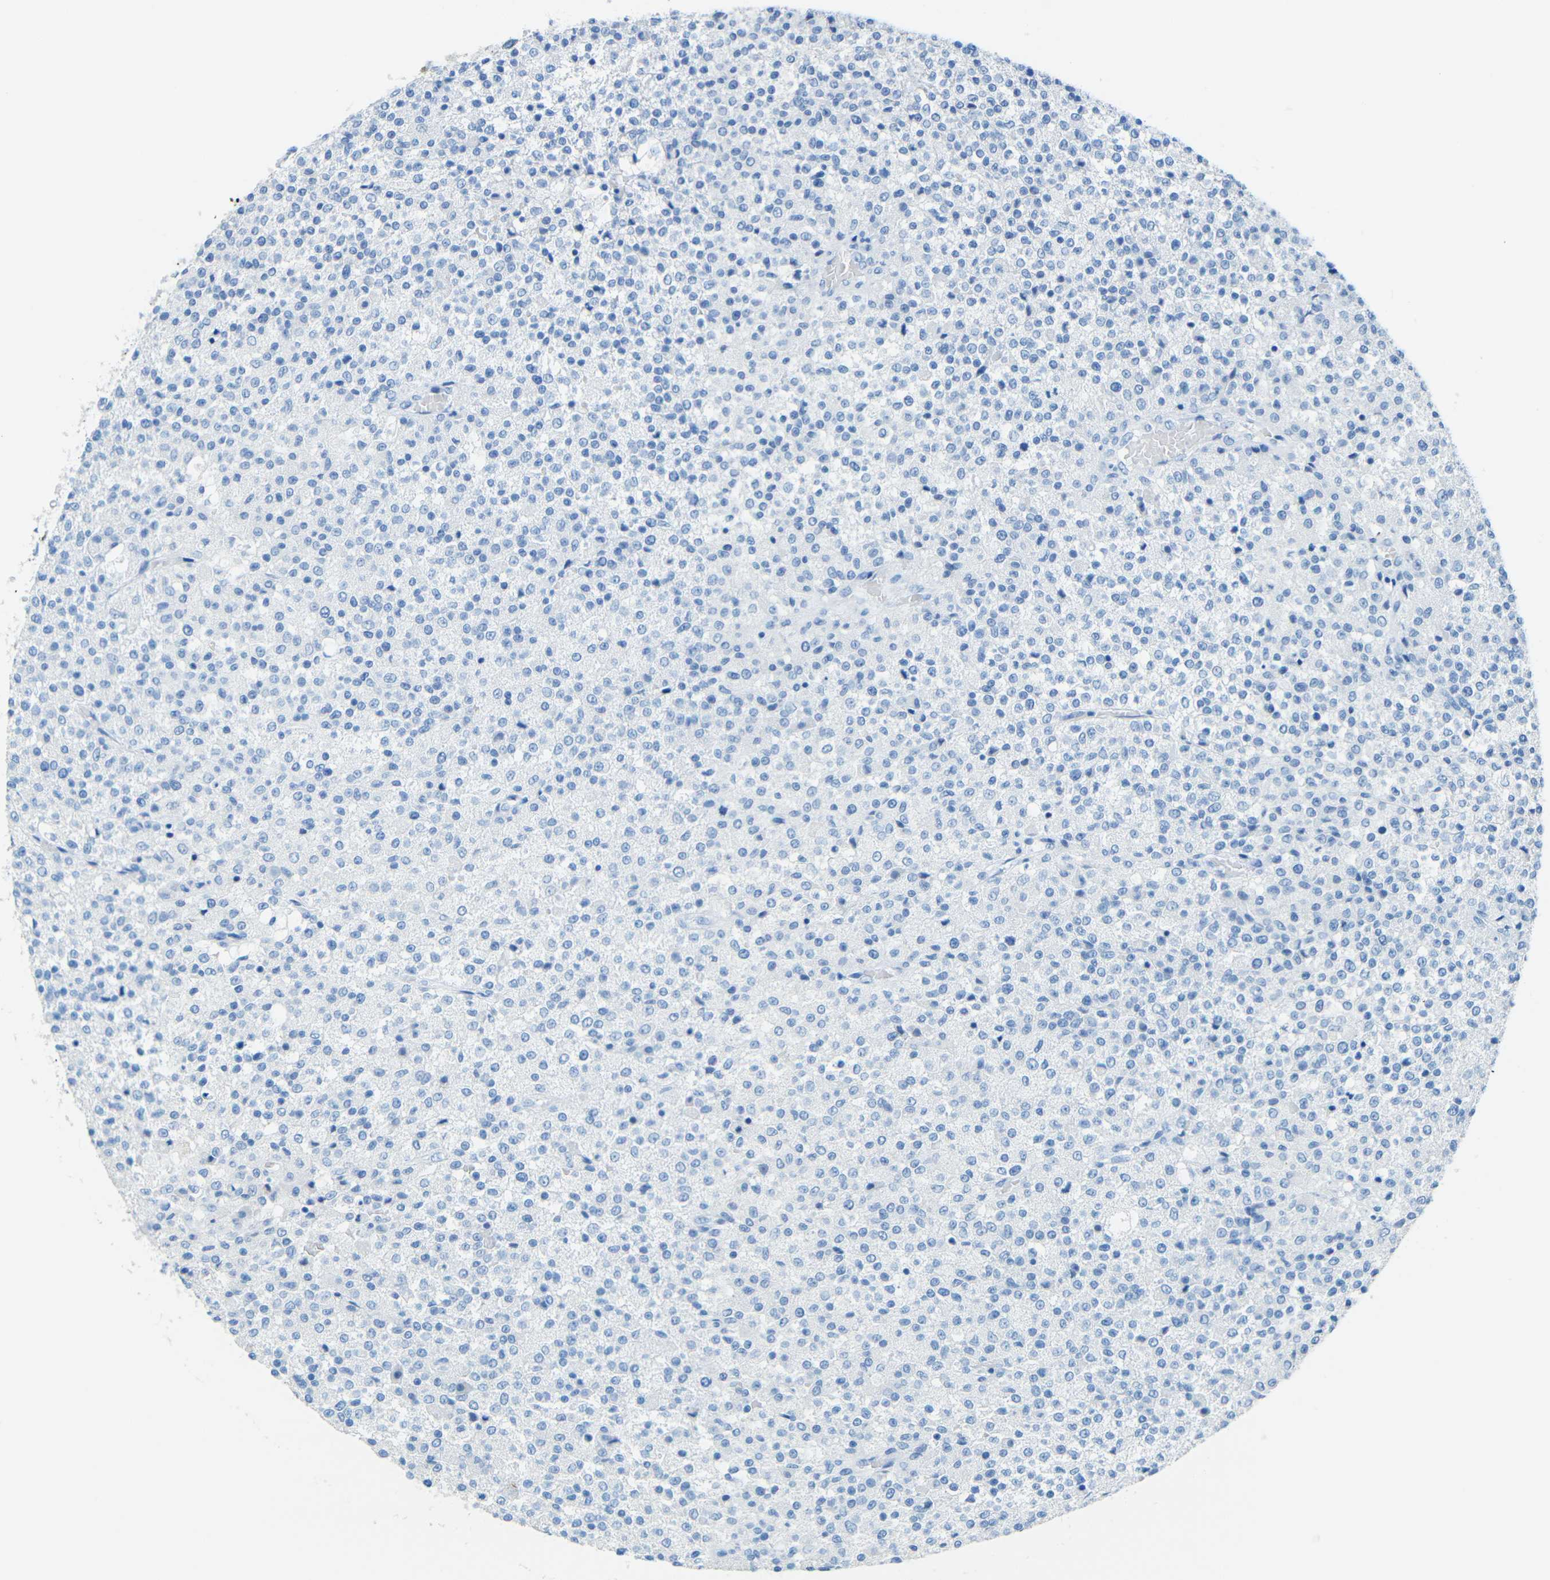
{"staining": {"intensity": "negative", "quantity": "none", "location": "none"}, "tissue": "testis cancer", "cell_type": "Tumor cells", "image_type": "cancer", "snomed": [{"axis": "morphology", "description": "Seminoma, NOS"}, {"axis": "topography", "description": "Testis"}], "caption": "Immunohistochemistry micrograph of neoplastic tissue: human testis seminoma stained with DAB shows no significant protein expression in tumor cells.", "gene": "TUBB4B", "patient": {"sex": "male", "age": 59}}